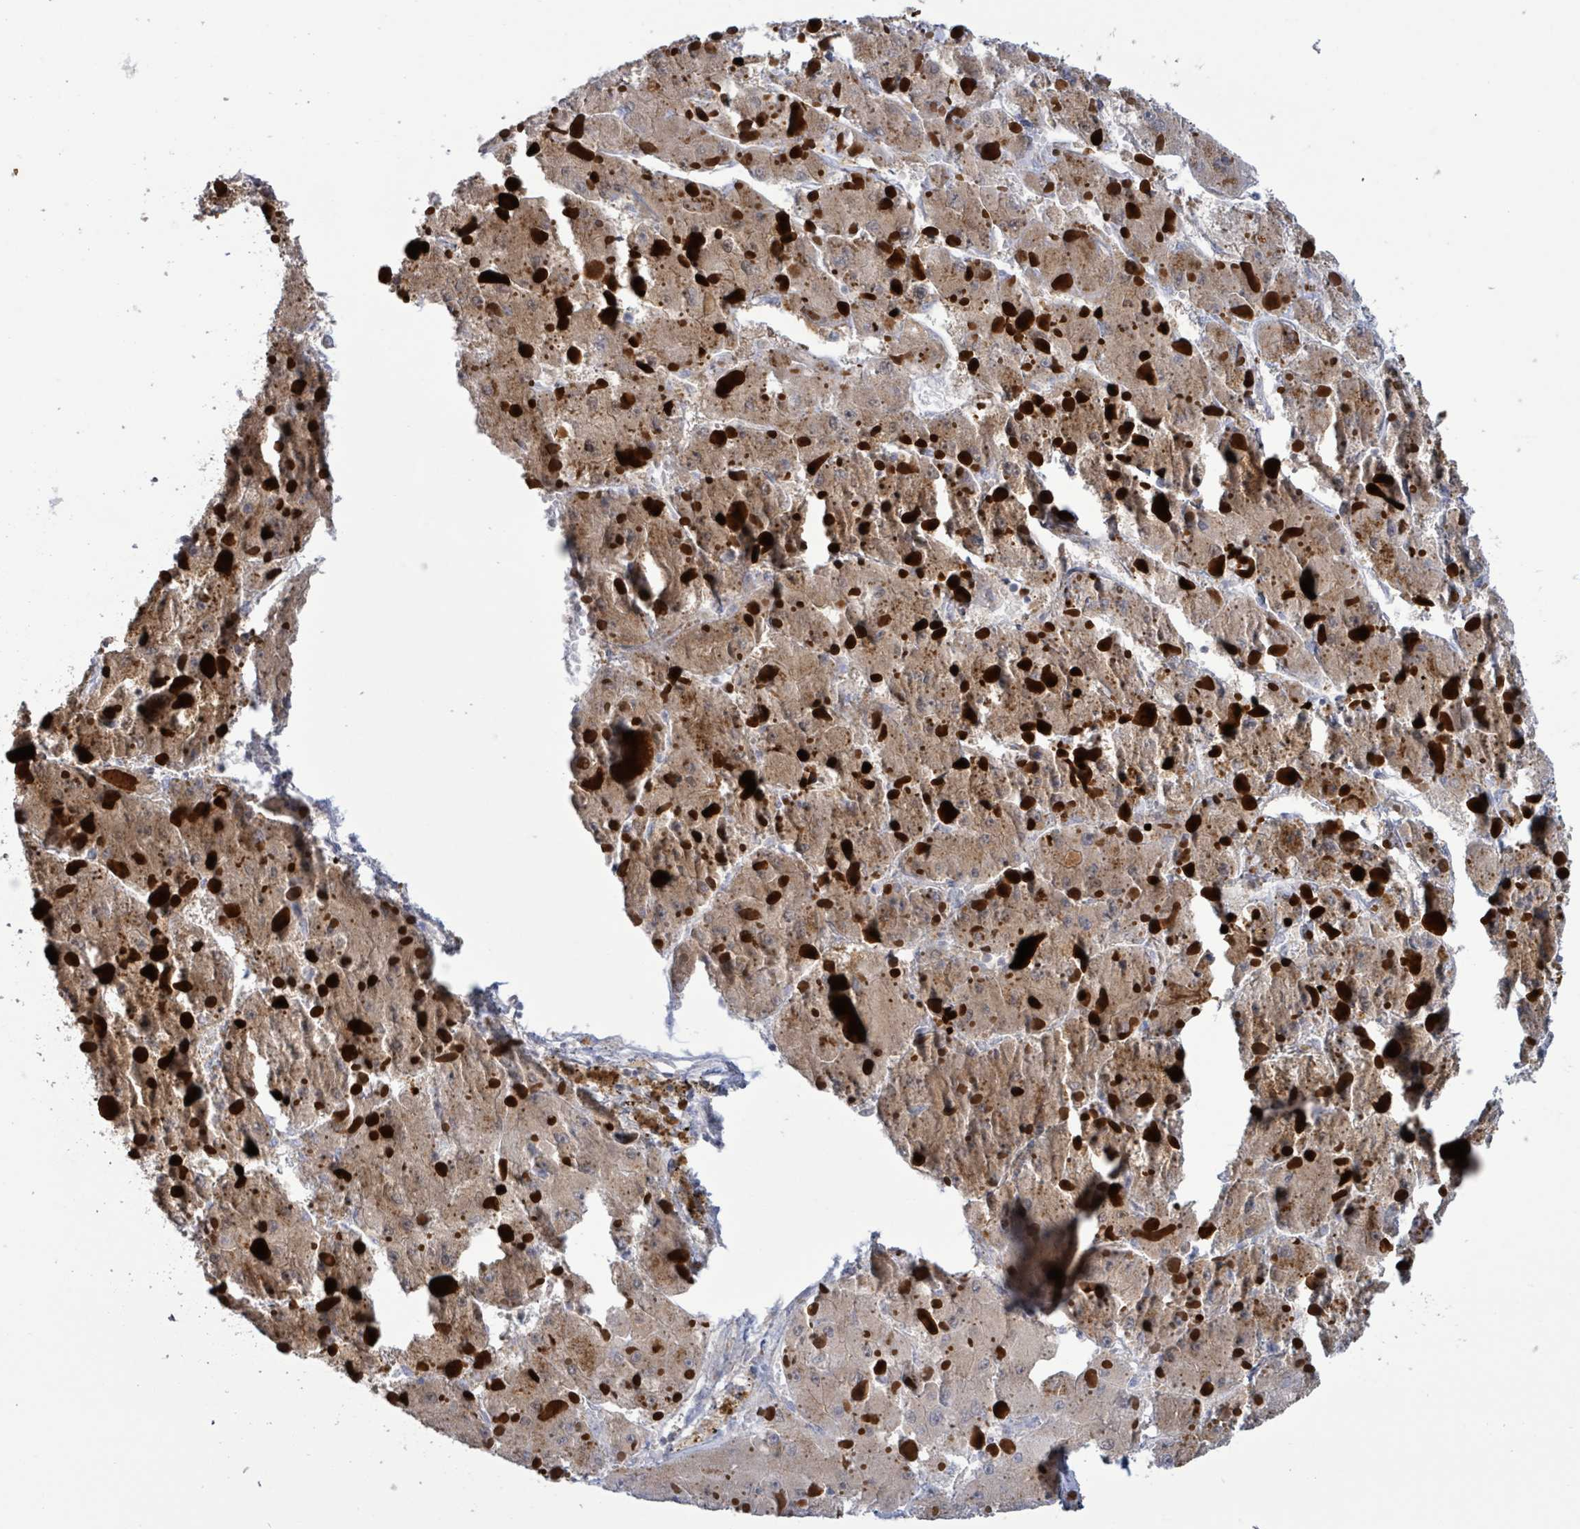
{"staining": {"intensity": "weak", "quantity": "25%-75%", "location": "cytoplasmic/membranous"}, "tissue": "liver cancer", "cell_type": "Tumor cells", "image_type": "cancer", "snomed": [{"axis": "morphology", "description": "Carcinoma, Hepatocellular, NOS"}, {"axis": "topography", "description": "Liver"}], "caption": "About 25%-75% of tumor cells in liver cancer (hepatocellular carcinoma) display weak cytoplasmic/membranous protein positivity as visualized by brown immunohistochemical staining.", "gene": "AKR1C4", "patient": {"sex": "female", "age": 73}}